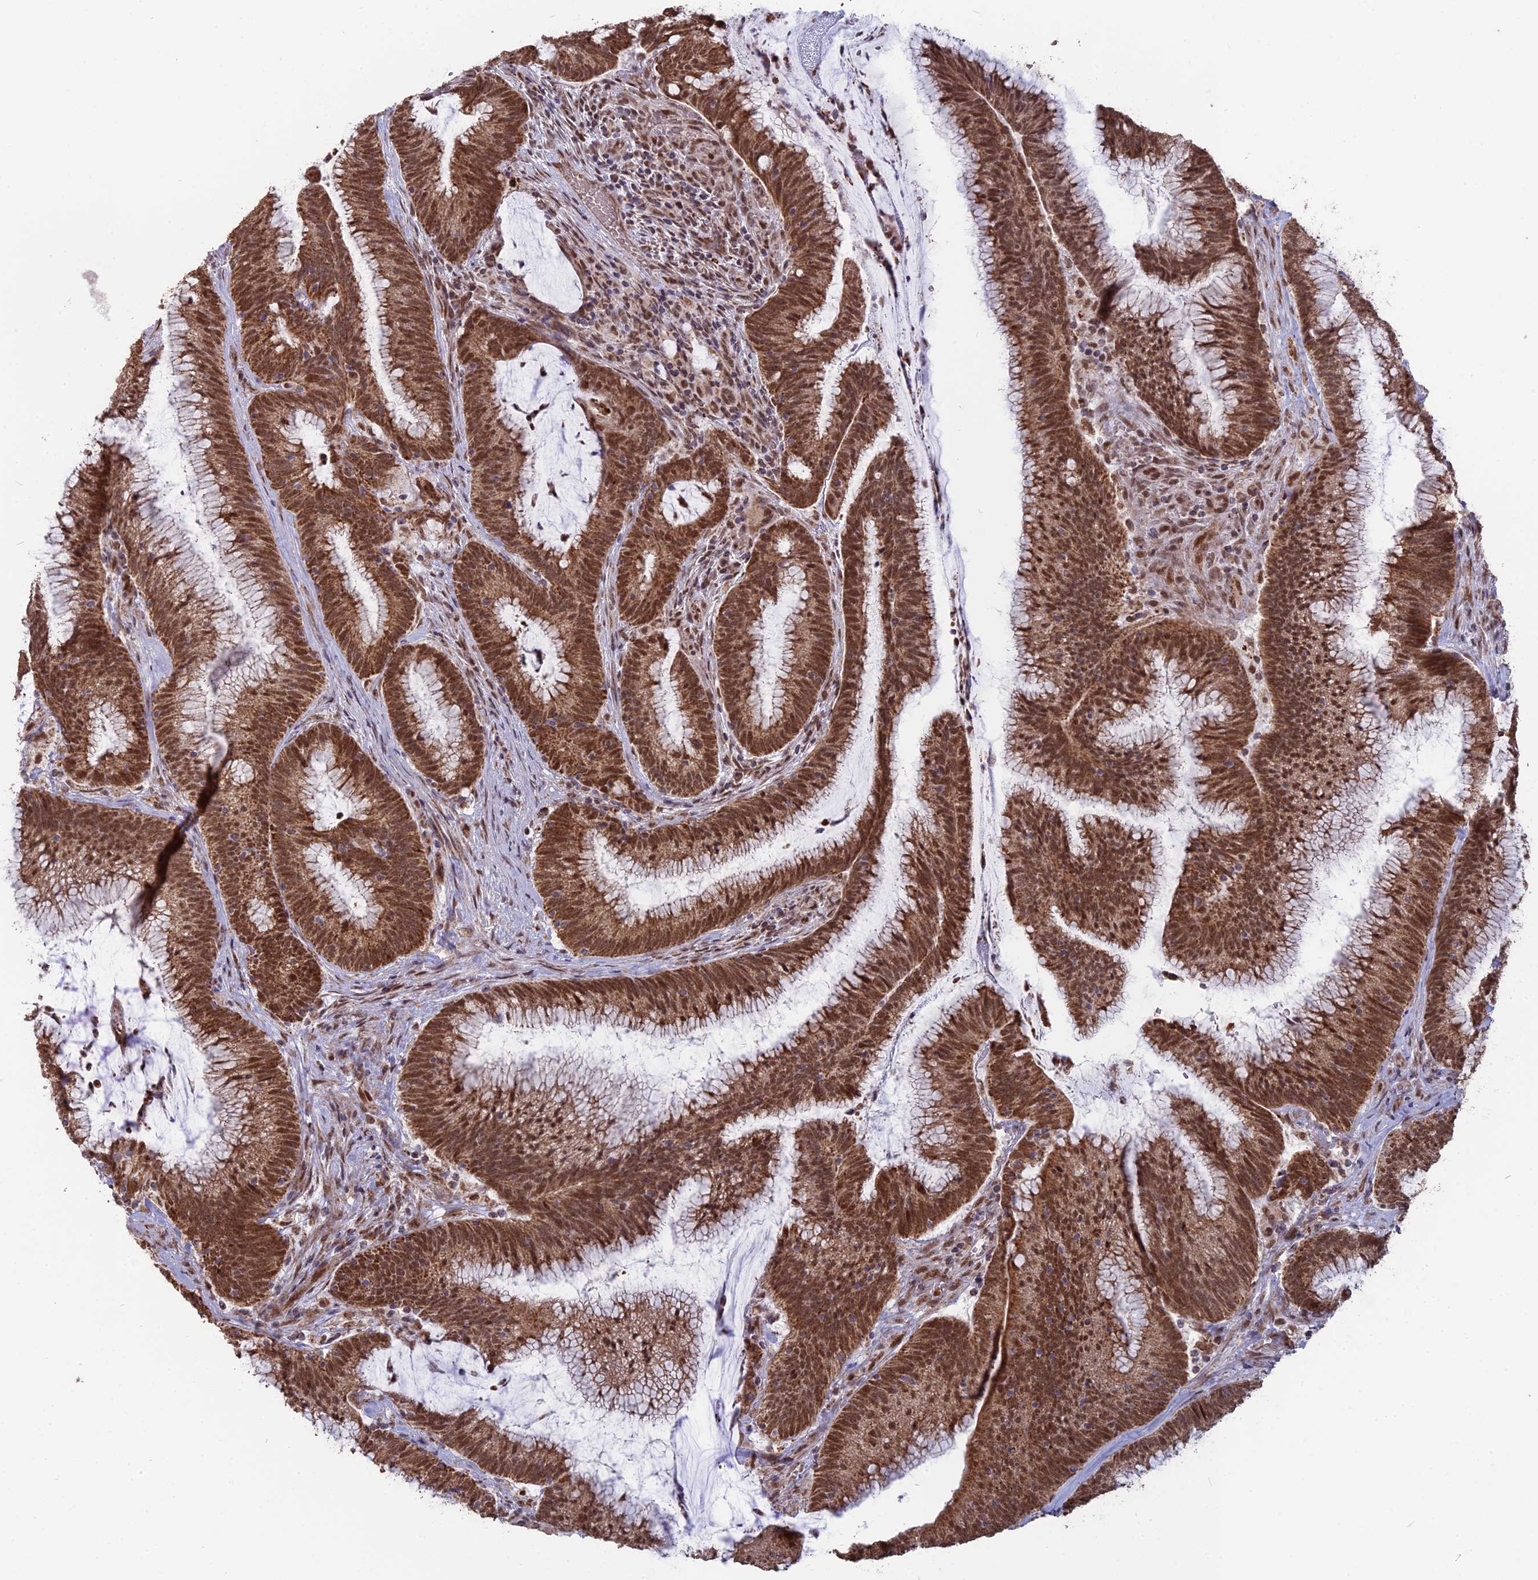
{"staining": {"intensity": "strong", "quantity": ">75%", "location": "cytoplasmic/membranous,nuclear"}, "tissue": "colorectal cancer", "cell_type": "Tumor cells", "image_type": "cancer", "snomed": [{"axis": "morphology", "description": "Adenocarcinoma, NOS"}, {"axis": "topography", "description": "Rectum"}], "caption": "Brown immunohistochemical staining in colorectal cancer (adenocarcinoma) exhibits strong cytoplasmic/membranous and nuclear expression in approximately >75% of tumor cells. (DAB IHC with brightfield microscopy, high magnification).", "gene": "ARHGAP40", "patient": {"sex": "female", "age": 77}}